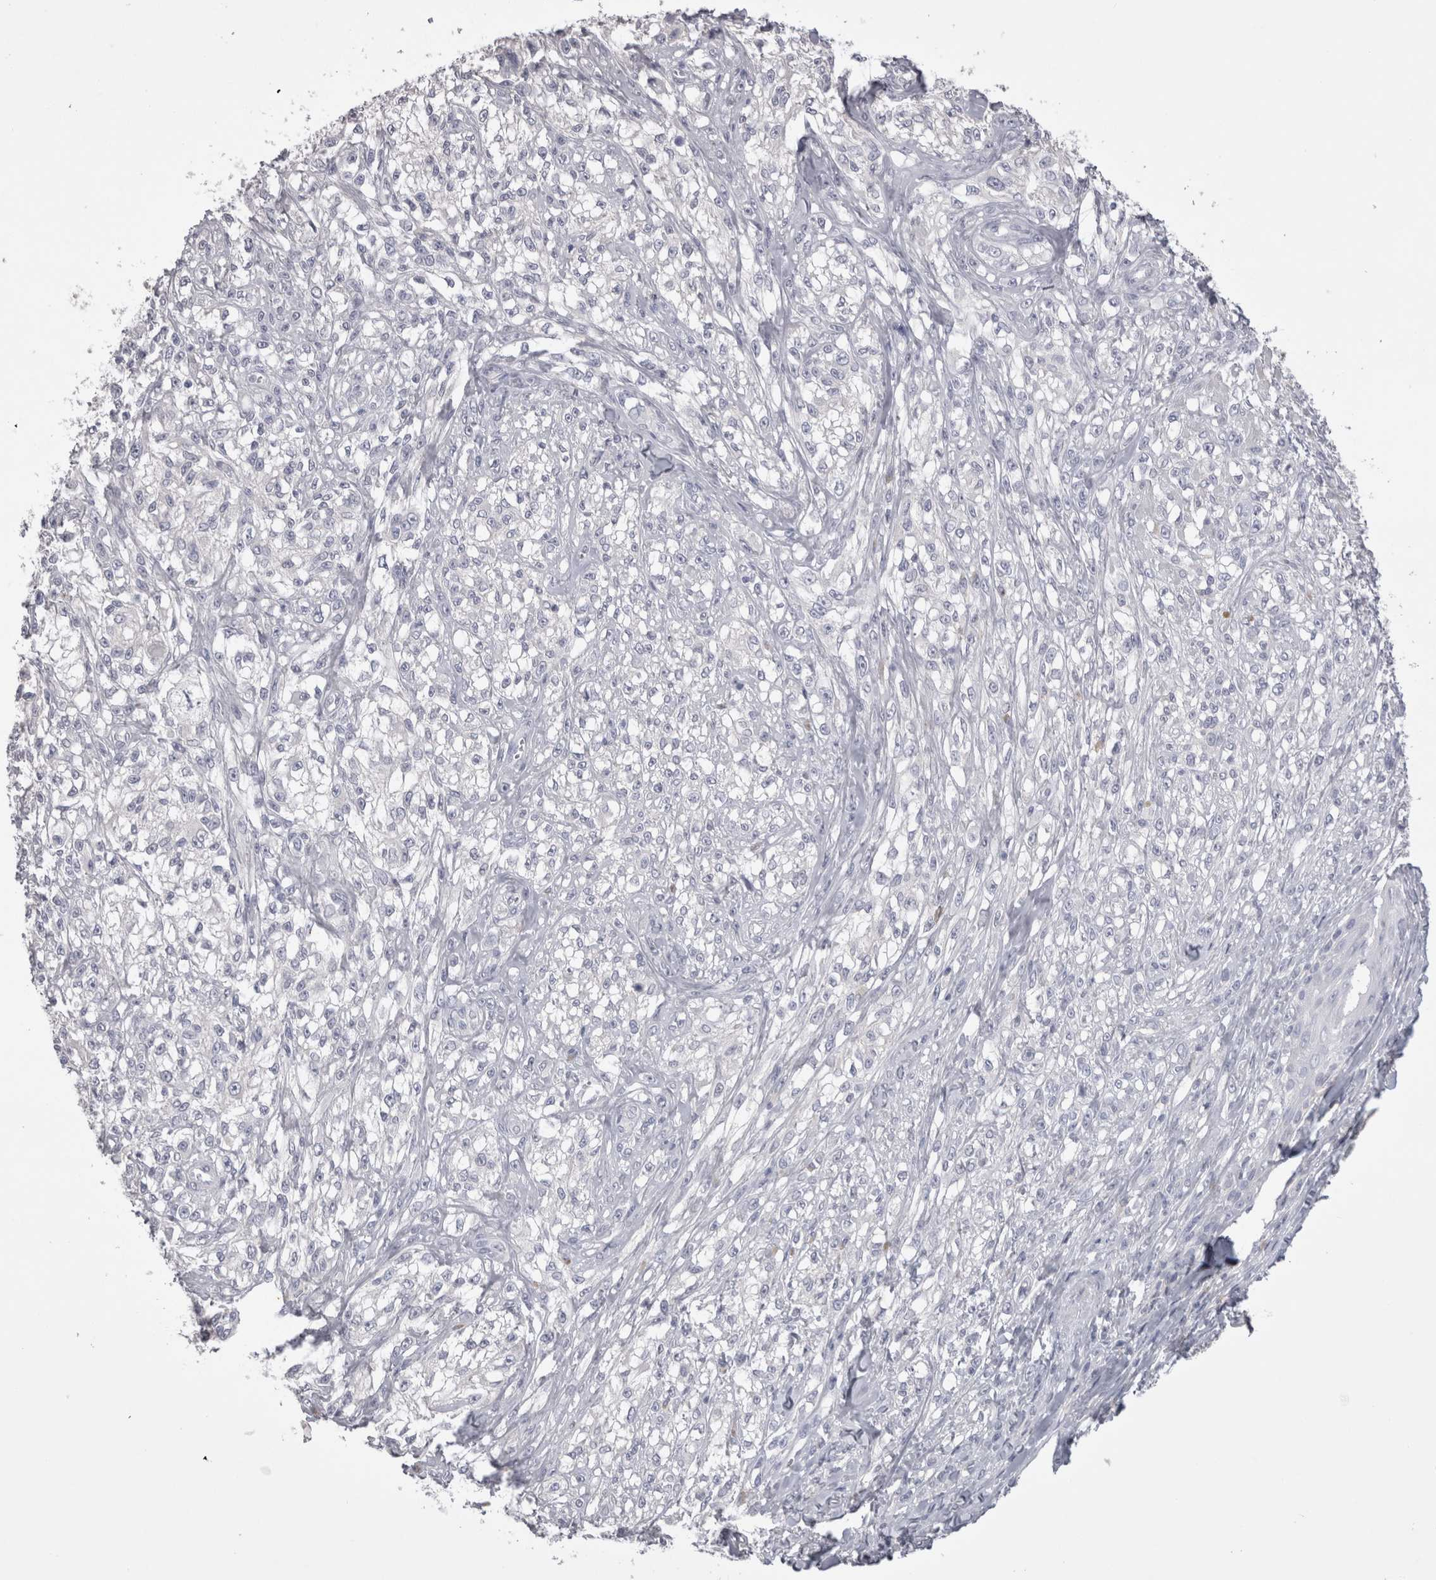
{"staining": {"intensity": "negative", "quantity": "none", "location": "none"}, "tissue": "melanoma", "cell_type": "Tumor cells", "image_type": "cancer", "snomed": [{"axis": "morphology", "description": "Malignant melanoma, NOS"}, {"axis": "topography", "description": "Skin of head"}], "caption": "Tumor cells show no significant expression in malignant melanoma.", "gene": "ADAM2", "patient": {"sex": "male", "age": 83}}